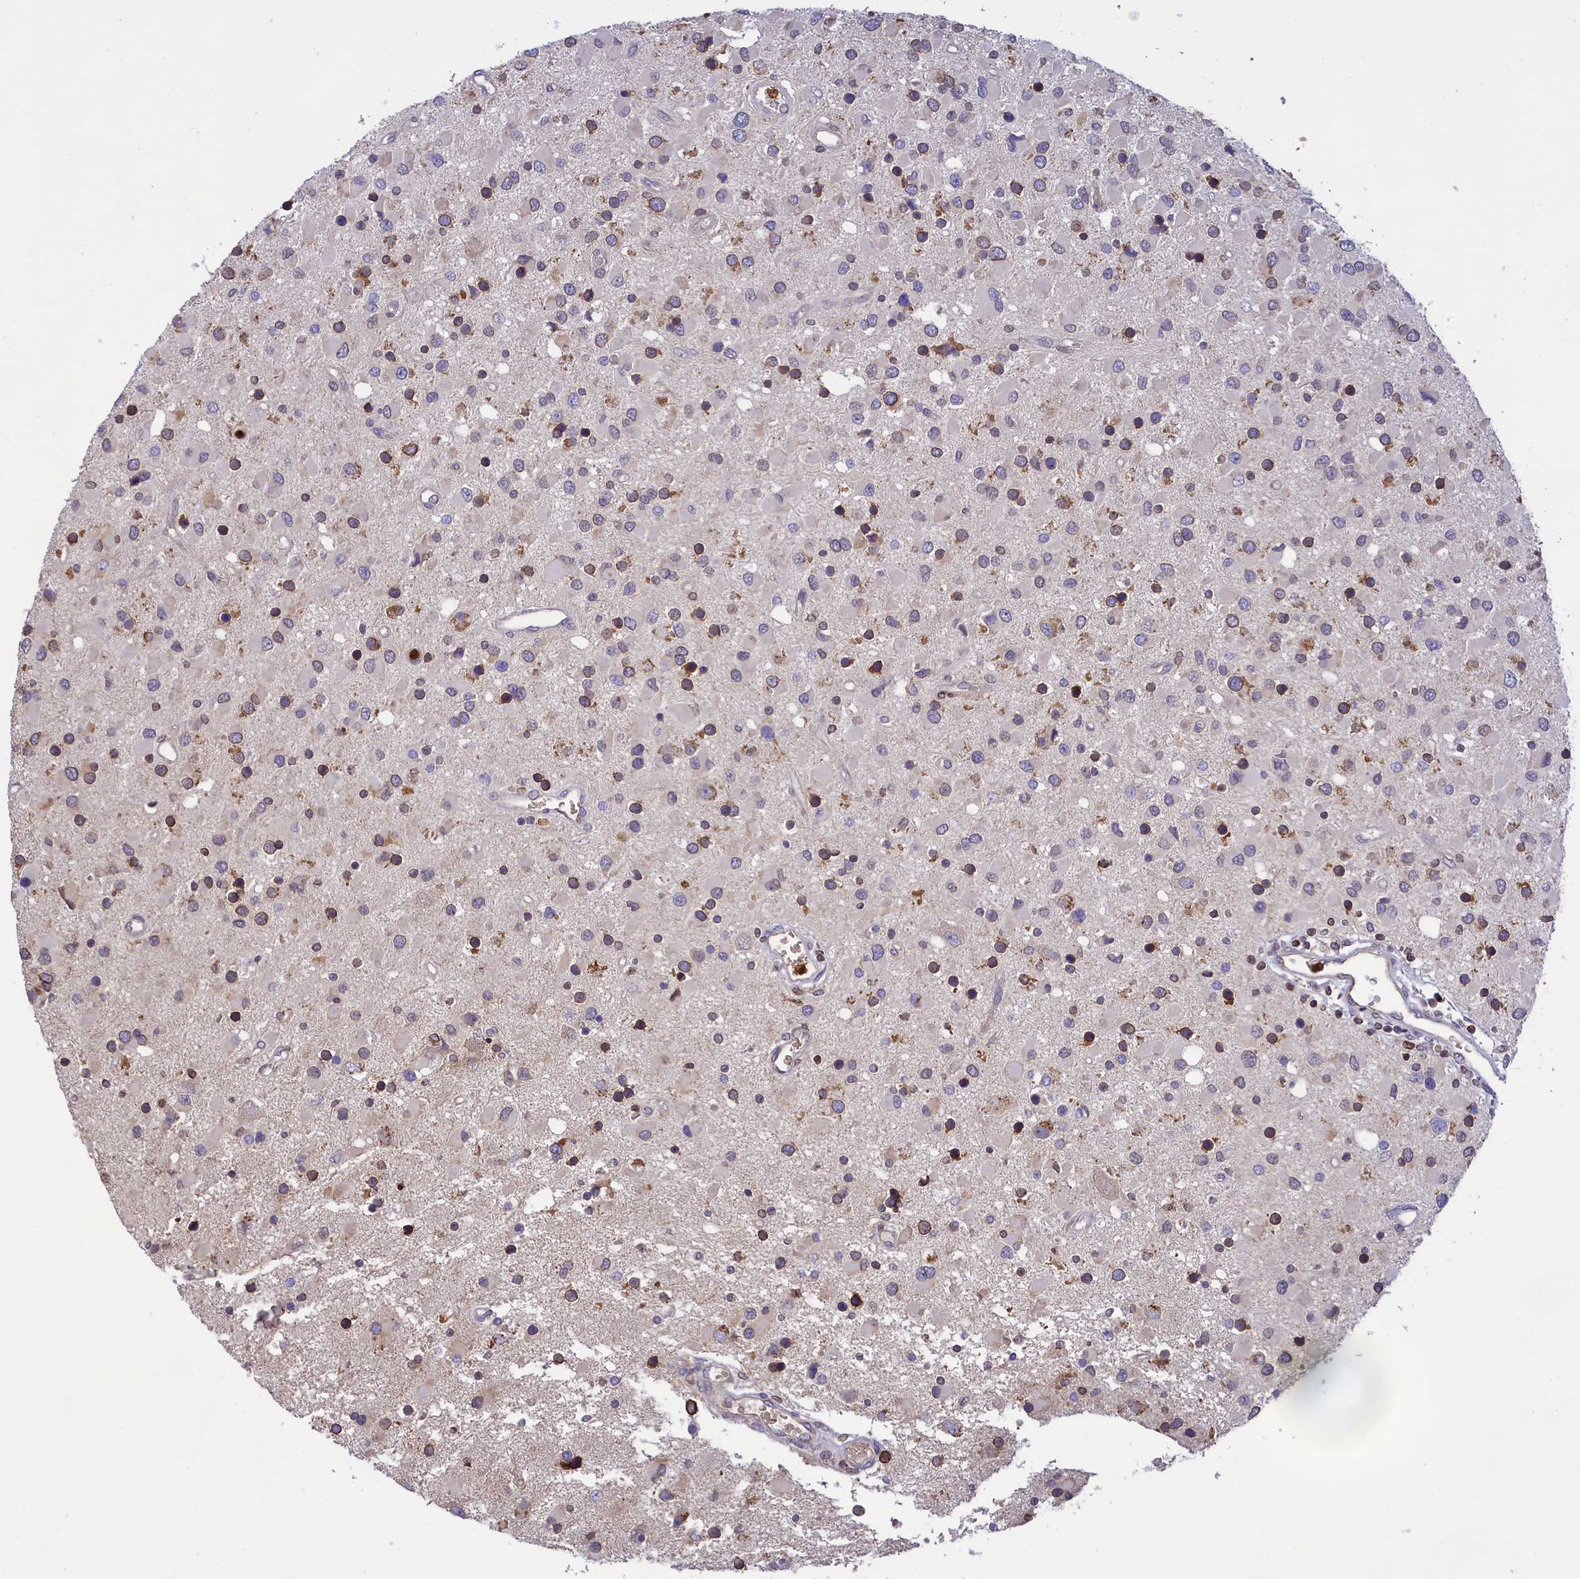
{"staining": {"intensity": "weak", "quantity": "25%-75%", "location": "cytoplasmic/membranous"}, "tissue": "glioma", "cell_type": "Tumor cells", "image_type": "cancer", "snomed": [{"axis": "morphology", "description": "Glioma, malignant, High grade"}, {"axis": "topography", "description": "Brain"}], "caption": "The immunohistochemical stain shows weak cytoplasmic/membranous positivity in tumor cells of glioma tissue. Ihc stains the protein of interest in brown and the nuclei are stained blue.", "gene": "PKHD1L1", "patient": {"sex": "male", "age": 53}}